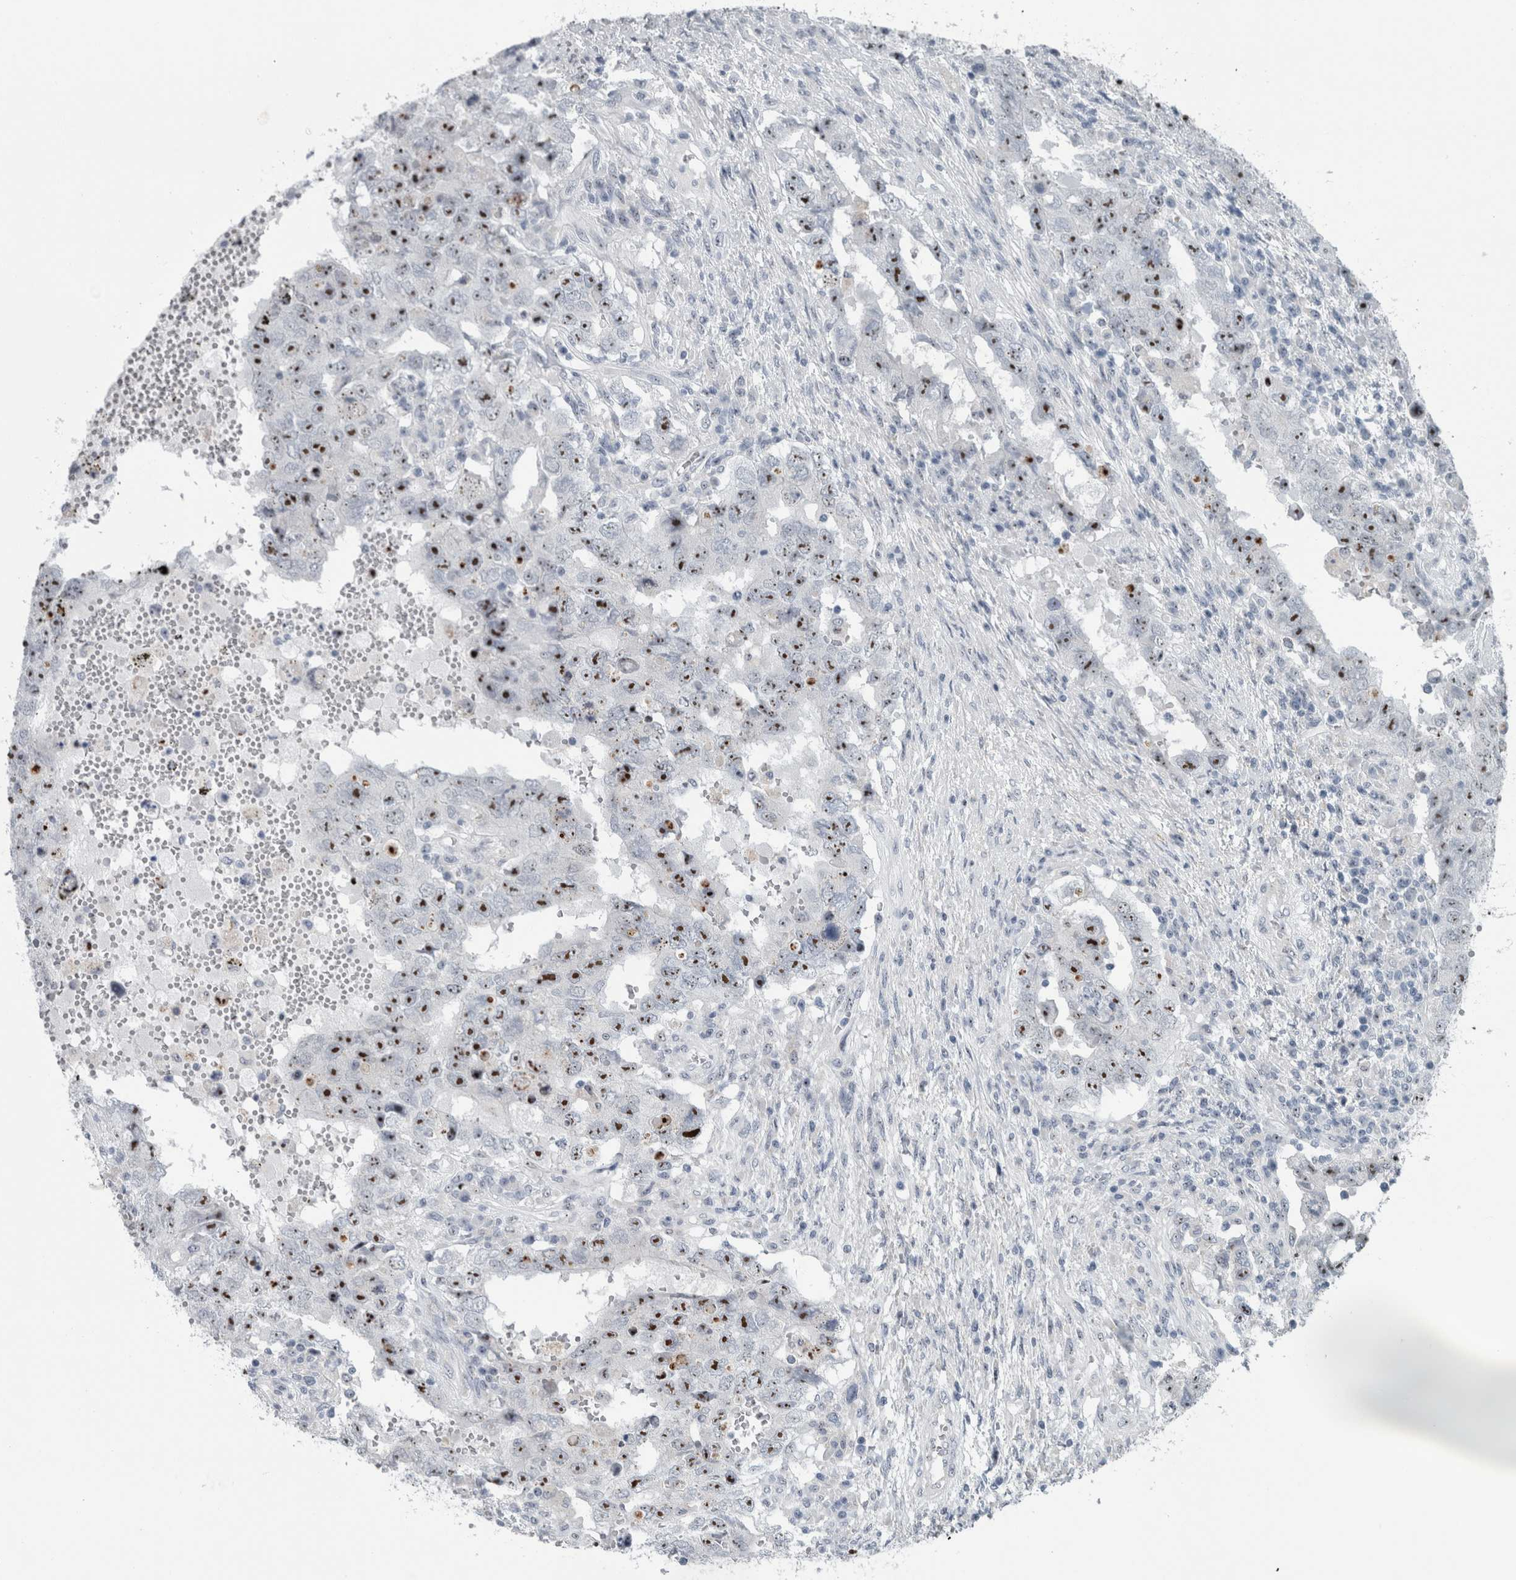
{"staining": {"intensity": "strong", "quantity": ">75%", "location": "nuclear"}, "tissue": "testis cancer", "cell_type": "Tumor cells", "image_type": "cancer", "snomed": [{"axis": "morphology", "description": "Carcinoma, Embryonal, NOS"}, {"axis": "topography", "description": "Testis"}], "caption": "A high-resolution photomicrograph shows IHC staining of testis embryonal carcinoma, which displays strong nuclear positivity in approximately >75% of tumor cells.", "gene": "UTP6", "patient": {"sex": "male", "age": 26}}